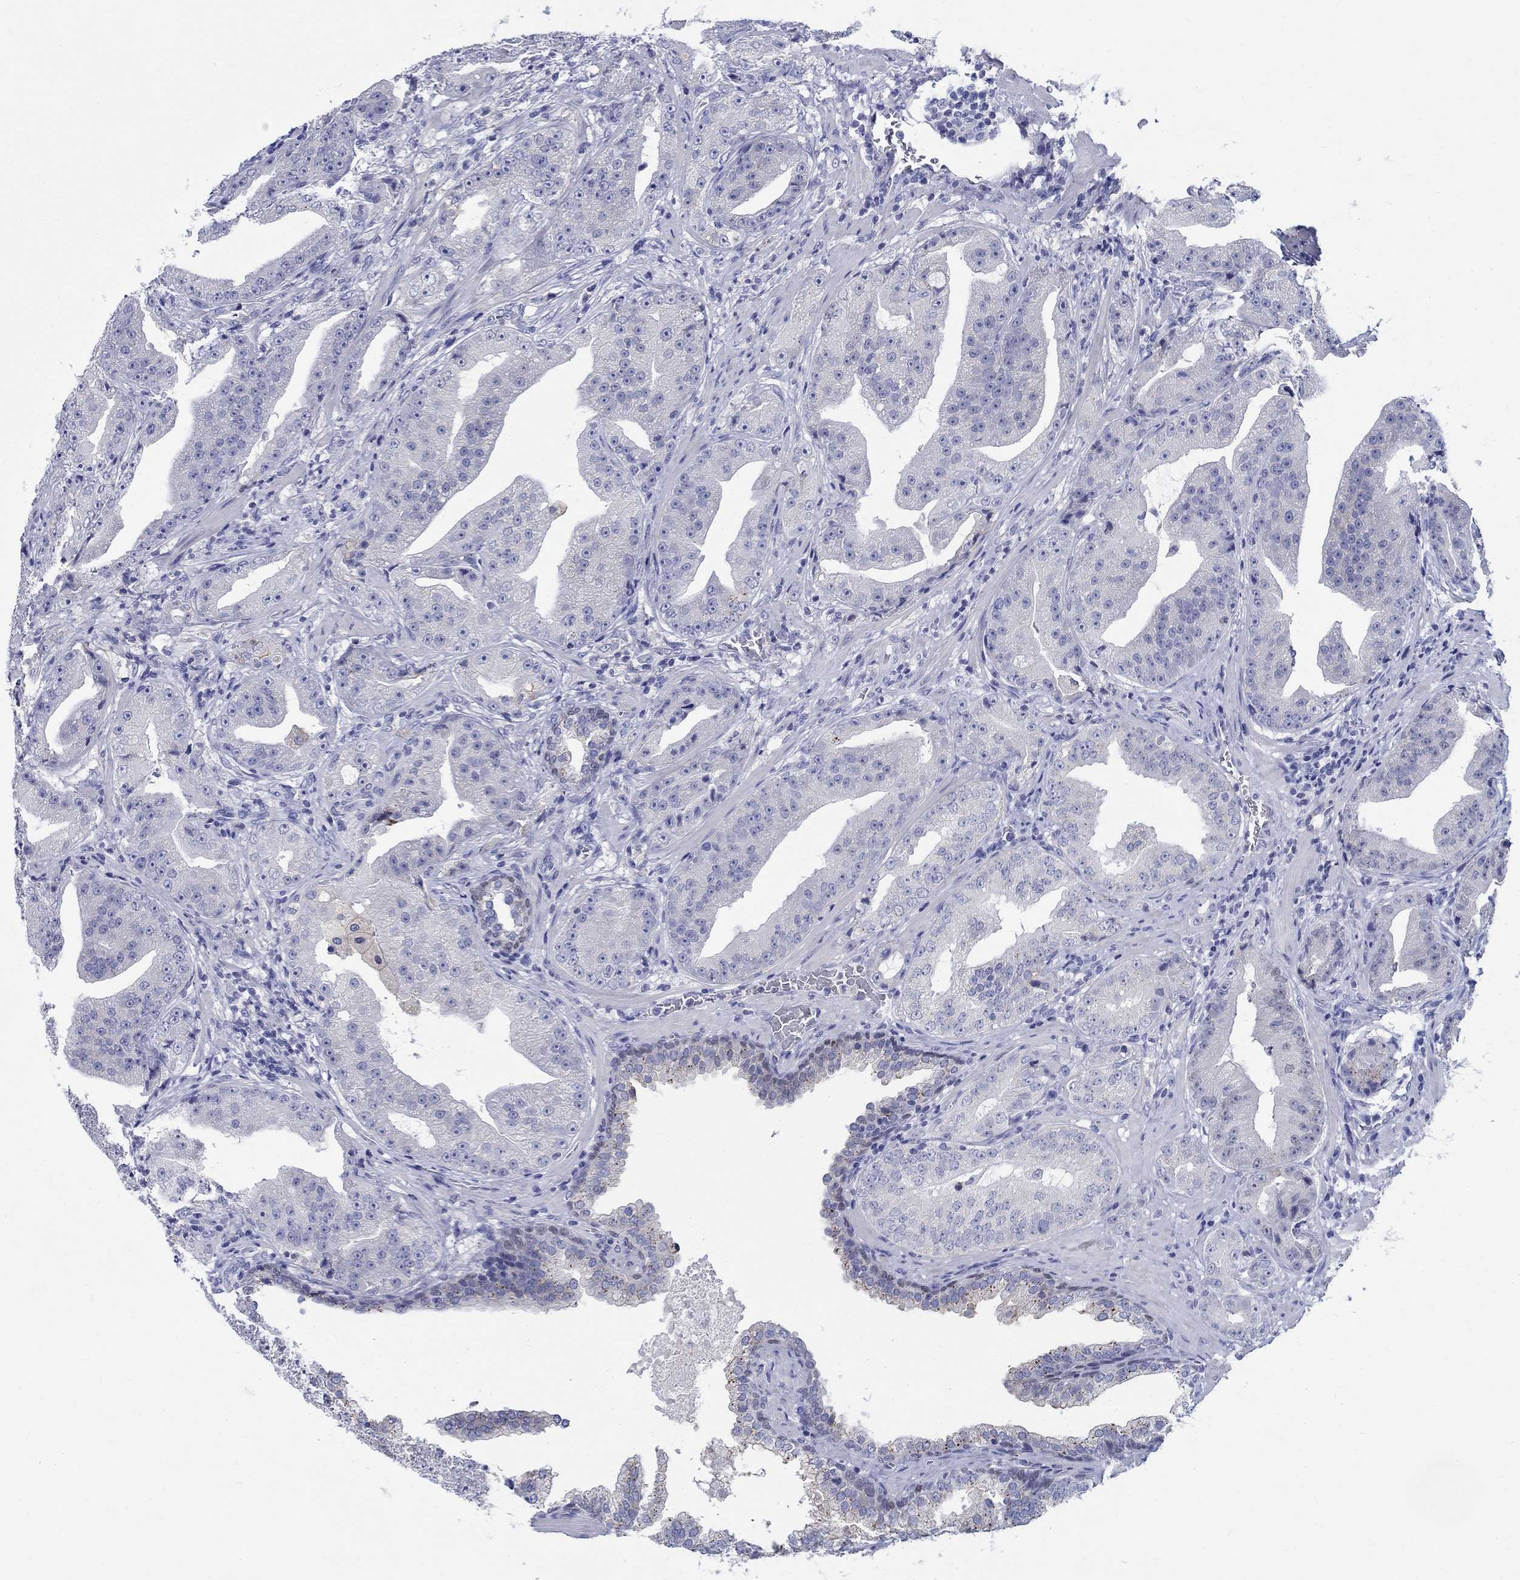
{"staining": {"intensity": "negative", "quantity": "none", "location": "none"}, "tissue": "prostate cancer", "cell_type": "Tumor cells", "image_type": "cancer", "snomed": [{"axis": "morphology", "description": "Adenocarcinoma, Low grade"}, {"axis": "topography", "description": "Prostate"}], "caption": "Immunohistochemical staining of human prostate adenocarcinoma (low-grade) shows no significant expression in tumor cells. (Brightfield microscopy of DAB immunohistochemistry (IHC) at high magnification).", "gene": "SOX2", "patient": {"sex": "male", "age": 62}}